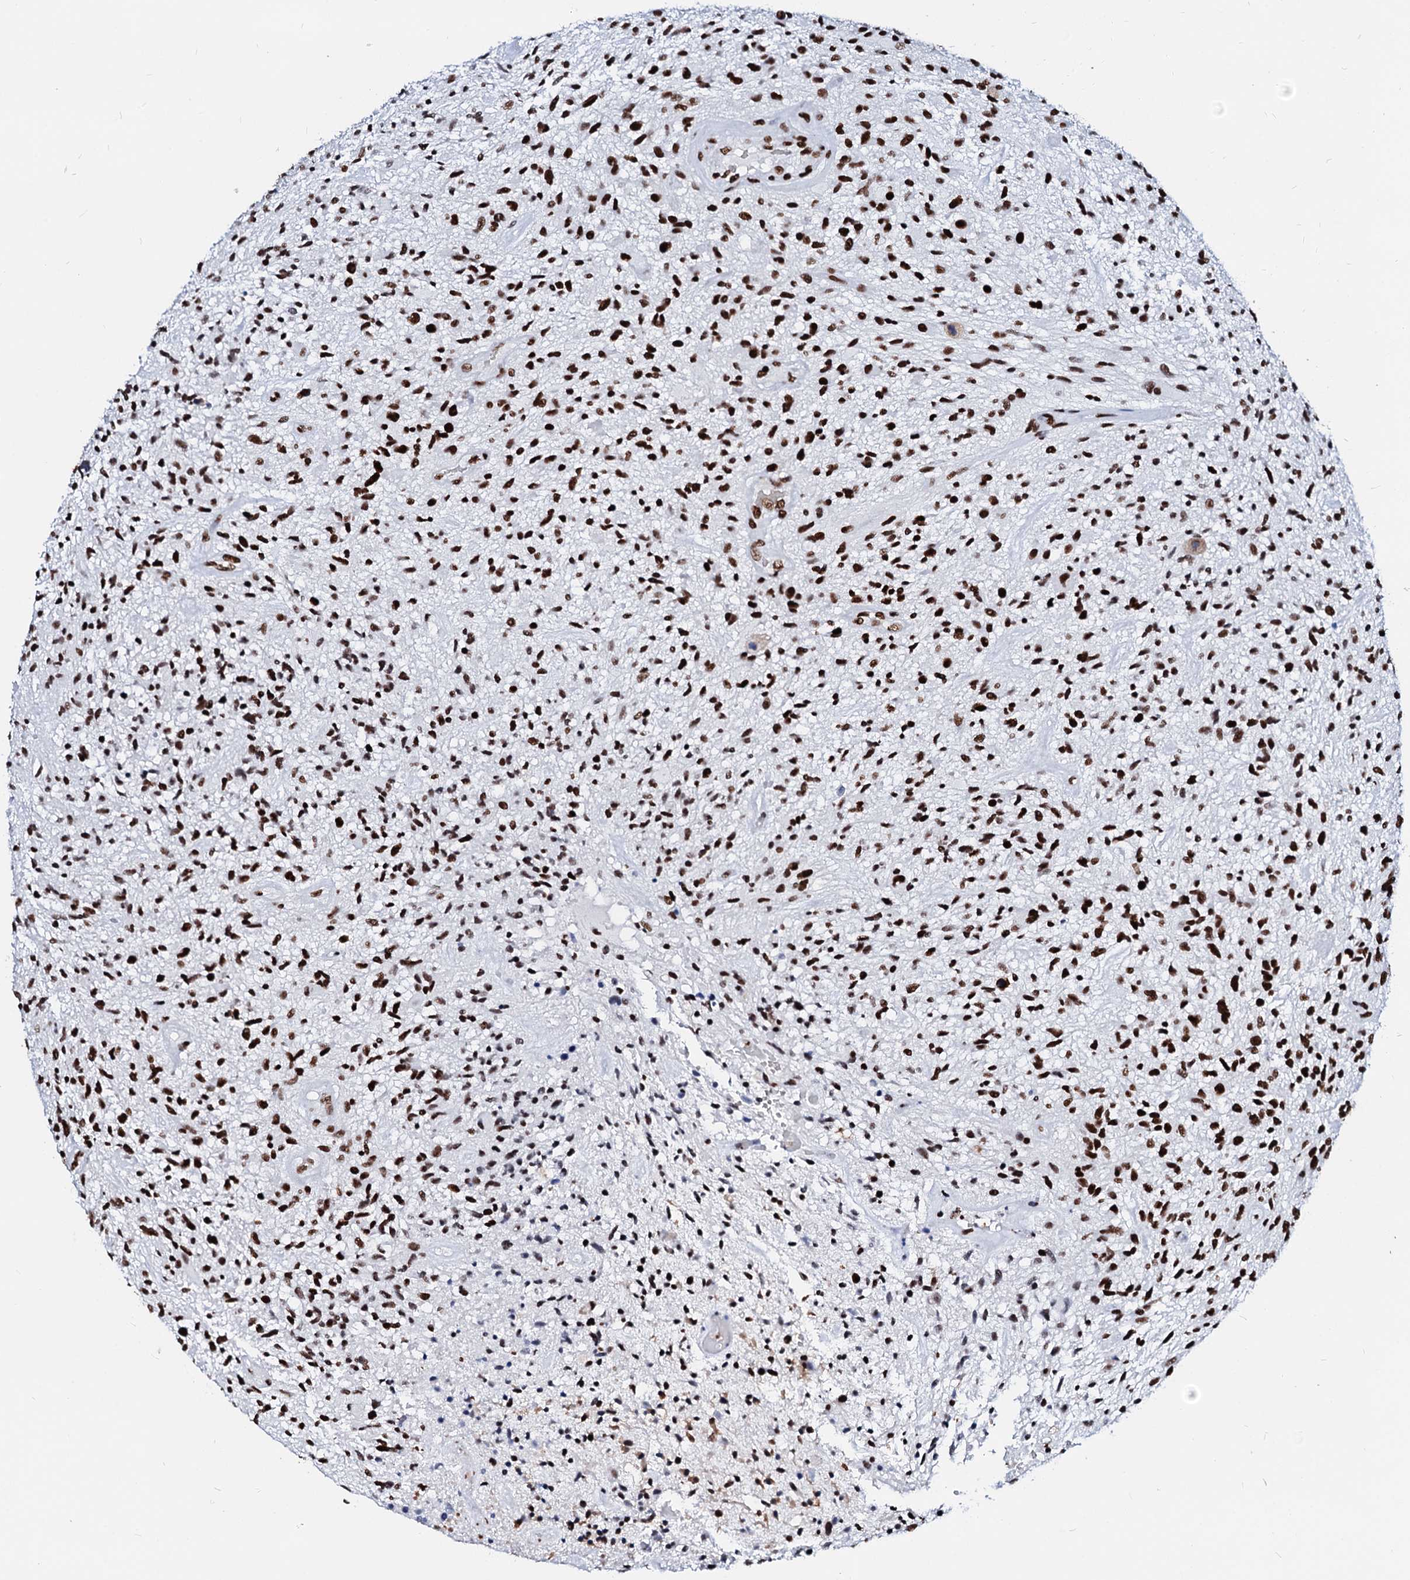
{"staining": {"intensity": "strong", "quantity": ">75%", "location": "nuclear"}, "tissue": "glioma", "cell_type": "Tumor cells", "image_type": "cancer", "snomed": [{"axis": "morphology", "description": "Glioma, malignant, High grade"}, {"axis": "topography", "description": "Brain"}], "caption": "Immunohistochemical staining of malignant glioma (high-grade) shows high levels of strong nuclear protein expression in about >75% of tumor cells.", "gene": "RALY", "patient": {"sex": "male", "age": 47}}